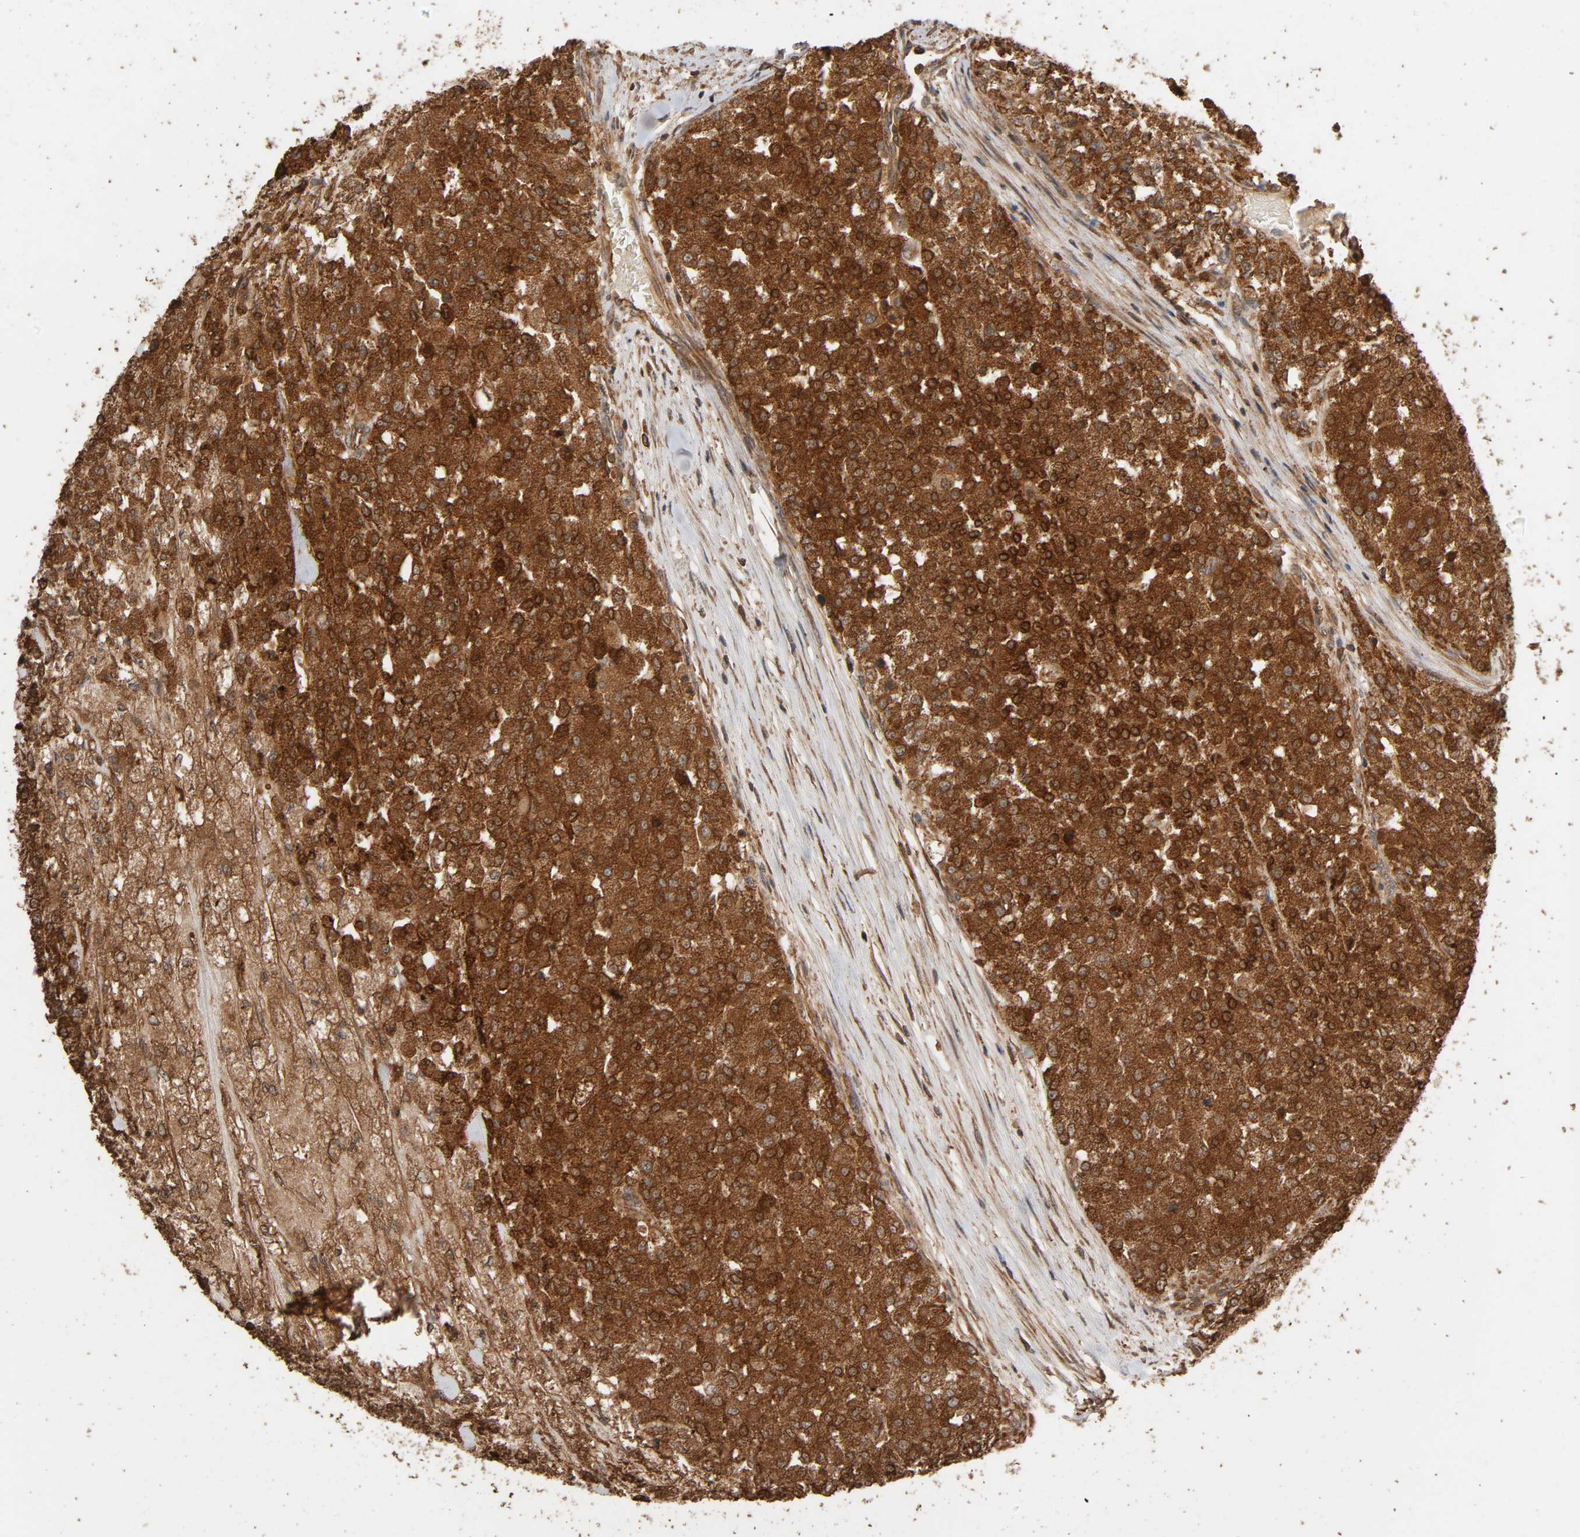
{"staining": {"intensity": "strong", "quantity": ">75%", "location": "cytoplasmic/membranous"}, "tissue": "testis cancer", "cell_type": "Tumor cells", "image_type": "cancer", "snomed": [{"axis": "morphology", "description": "Seminoma, NOS"}, {"axis": "topography", "description": "Testis"}], "caption": "There is high levels of strong cytoplasmic/membranous expression in tumor cells of testis cancer (seminoma), as demonstrated by immunohistochemical staining (brown color).", "gene": "RPS6KA6", "patient": {"sex": "male", "age": 59}}